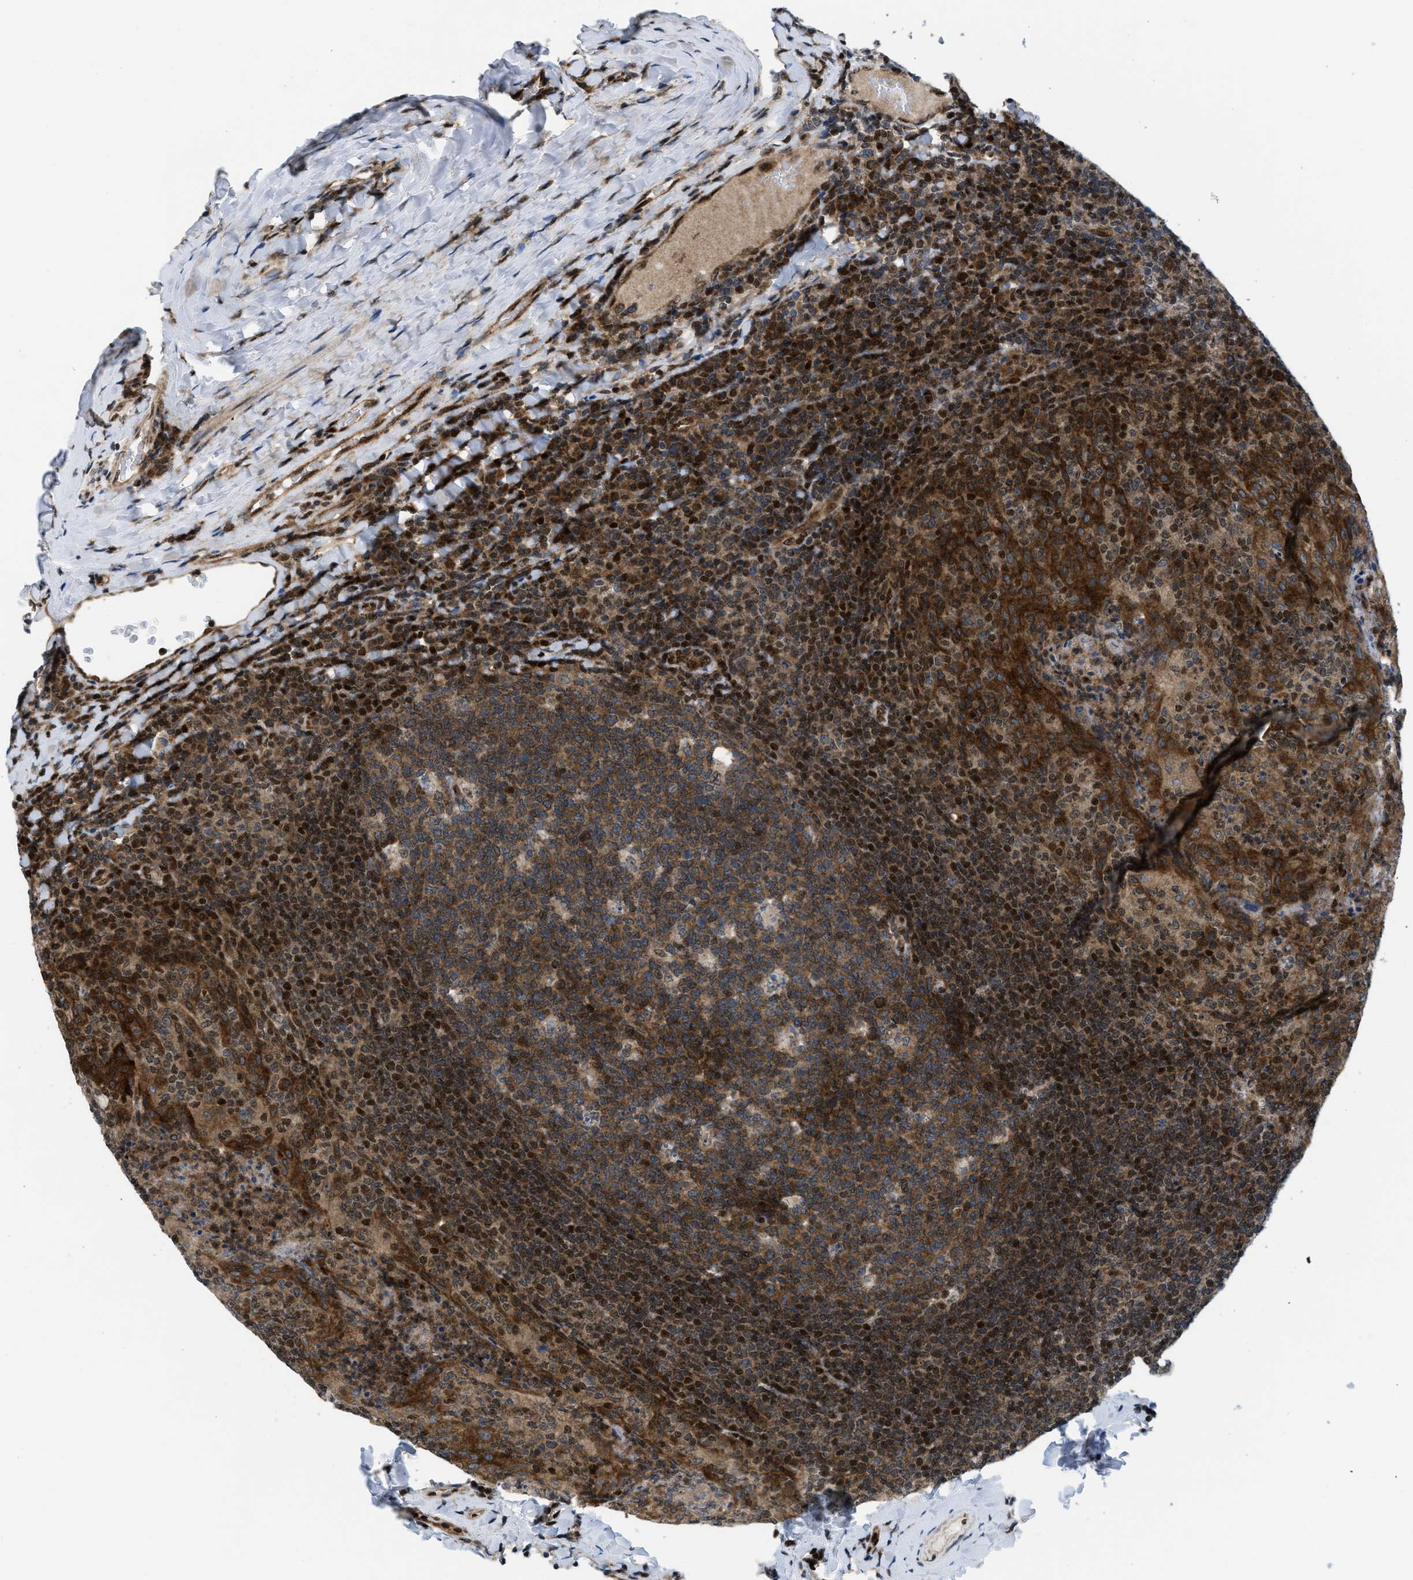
{"staining": {"intensity": "moderate", "quantity": ">75%", "location": "cytoplasmic/membranous,nuclear"}, "tissue": "tonsil", "cell_type": "Germinal center cells", "image_type": "normal", "snomed": [{"axis": "morphology", "description": "Normal tissue, NOS"}, {"axis": "topography", "description": "Tonsil"}], "caption": "Immunohistochemical staining of normal tonsil reveals >75% levels of moderate cytoplasmic/membranous,nuclear protein staining in approximately >75% of germinal center cells. (Brightfield microscopy of DAB IHC at high magnification).", "gene": "PPP2CB", "patient": {"sex": "male", "age": 17}}